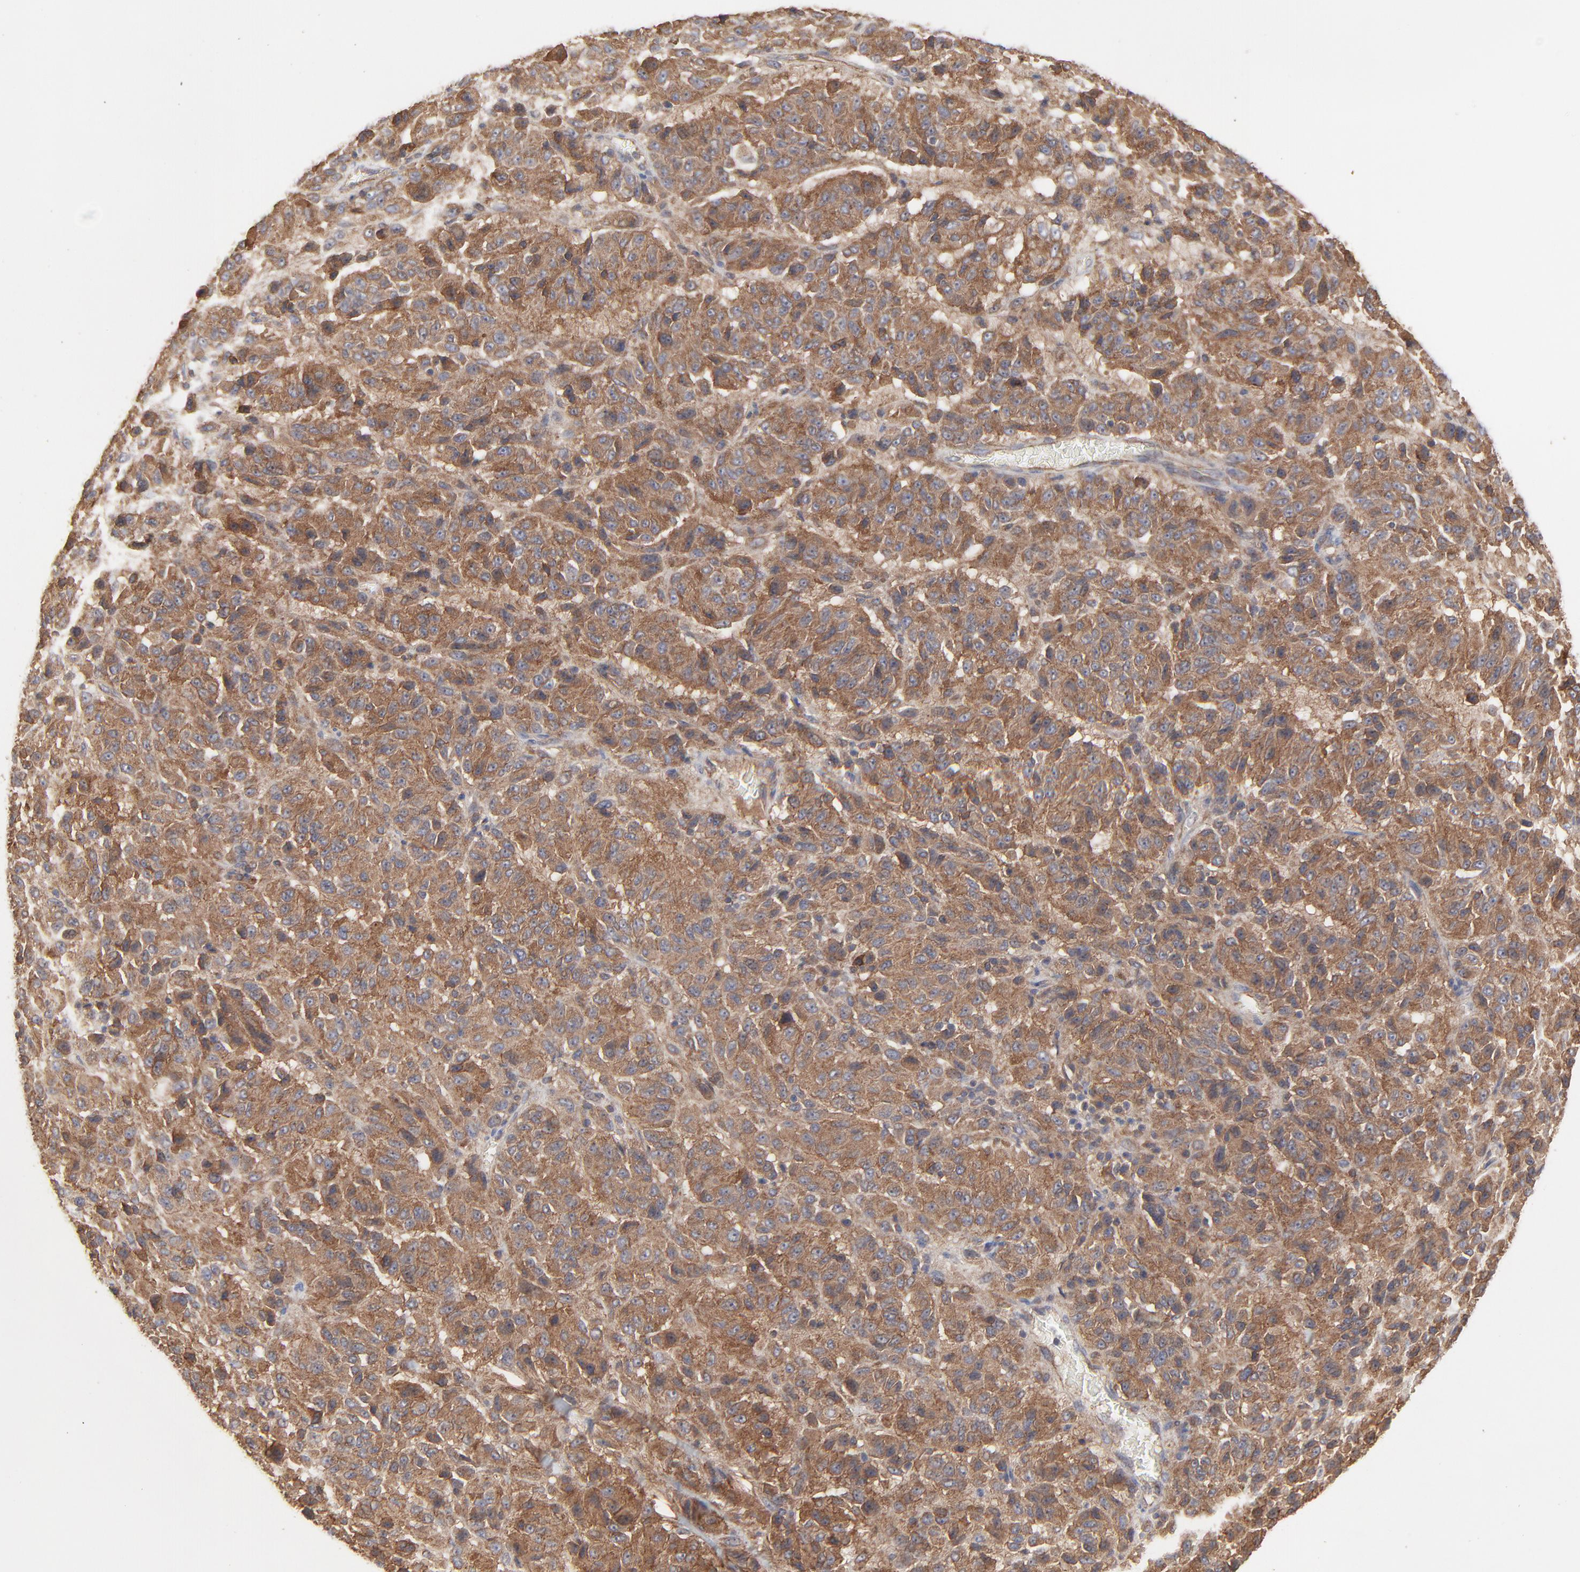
{"staining": {"intensity": "strong", "quantity": ">75%", "location": "cytoplasmic/membranous"}, "tissue": "melanoma", "cell_type": "Tumor cells", "image_type": "cancer", "snomed": [{"axis": "morphology", "description": "Malignant melanoma, Metastatic site"}, {"axis": "topography", "description": "Lung"}], "caption": "Immunohistochemical staining of human melanoma demonstrates high levels of strong cytoplasmic/membranous positivity in about >75% of tumor cells. (DAB = brown stain, brightfield microscopy at high magnification).", "gene": "RAB9A", "patient": {"sex": "male", "age": 64}}